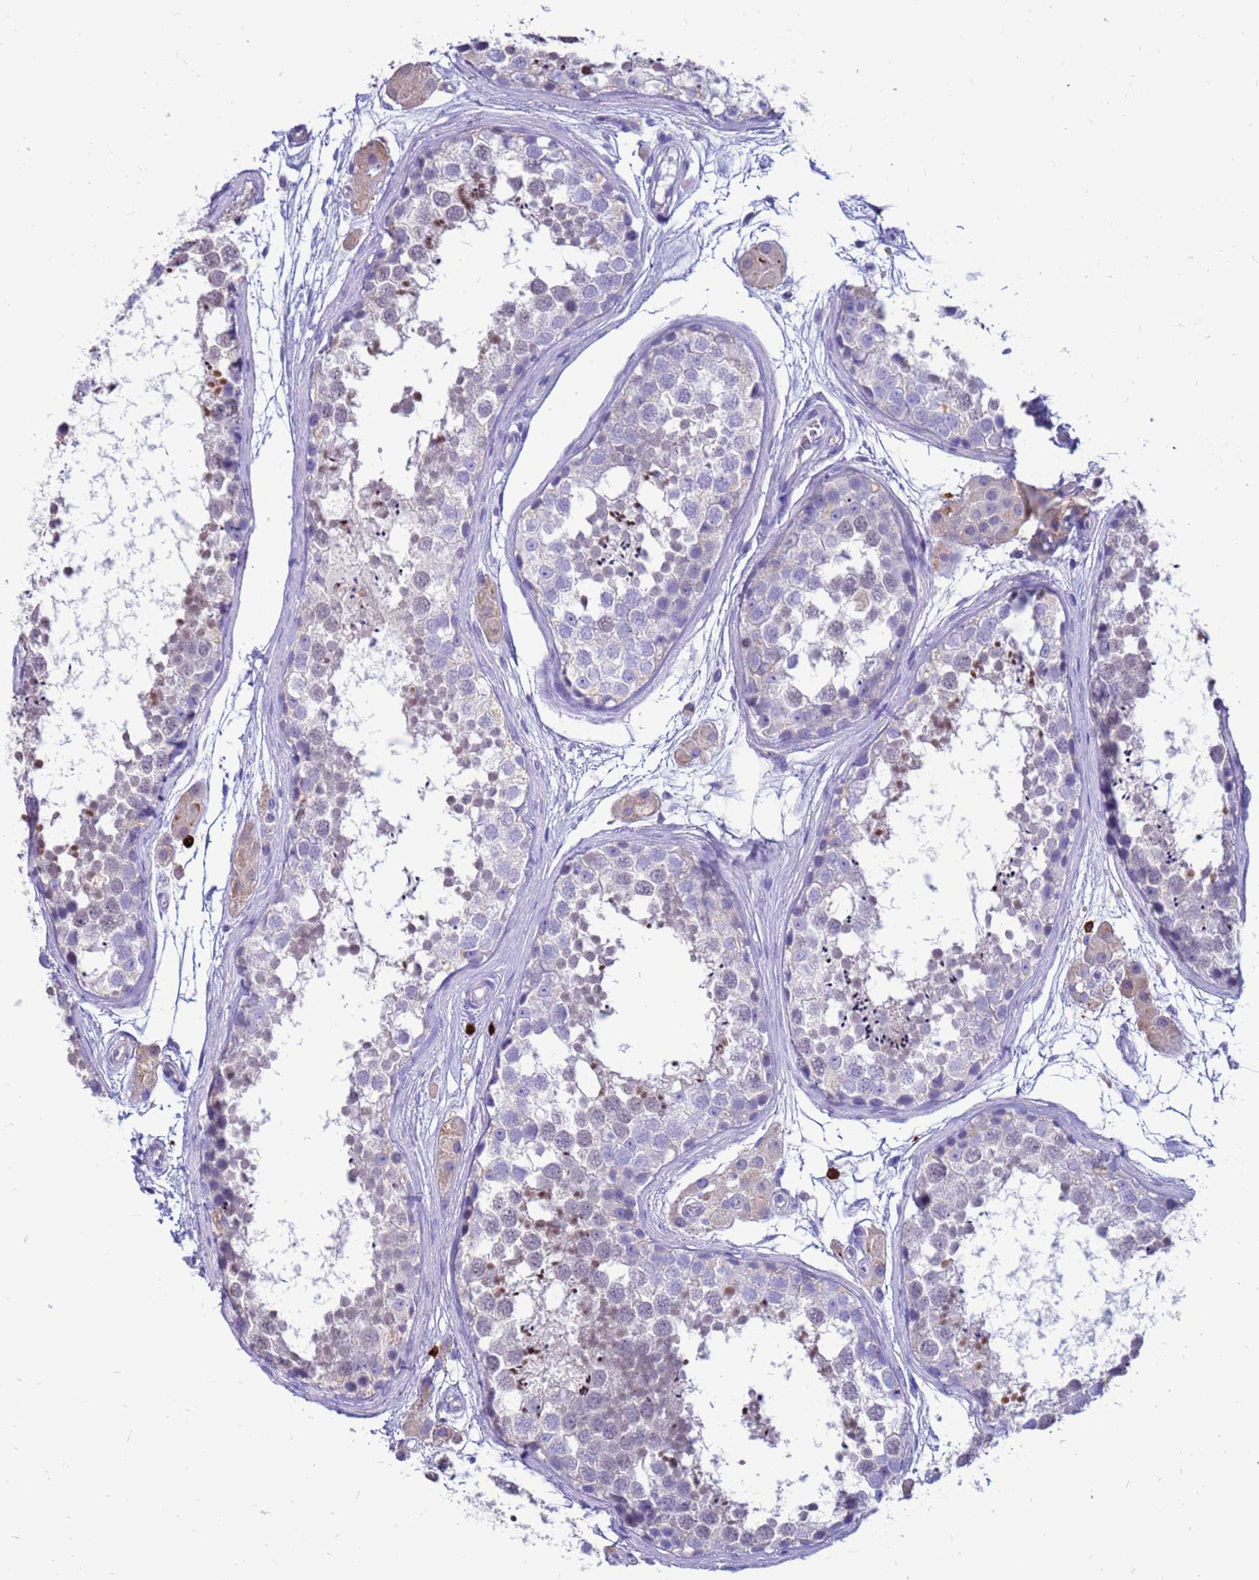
{"staining": {"intensity": "weak", "quantity": "<25%", "location": "nuclear"}, "tissue": "testis", "cell_type": "Cells in seminiferous ducts", "image_type": "normal", "snomed": [{"axis": "morphology", "description": "Normal tissue, NOS"}, {"axis": "topography", "description": "Testis"}], "caption": "Immunohistochemical staining of normal human testis demonstrates no significant staining in cells in seminiferous ducts. (DAB (3,3'-diaminobenzidine) IHC with hematoxylin counter stain).", "gene": "PDE10A", "patient": {"sex": "male", "age": 56}}